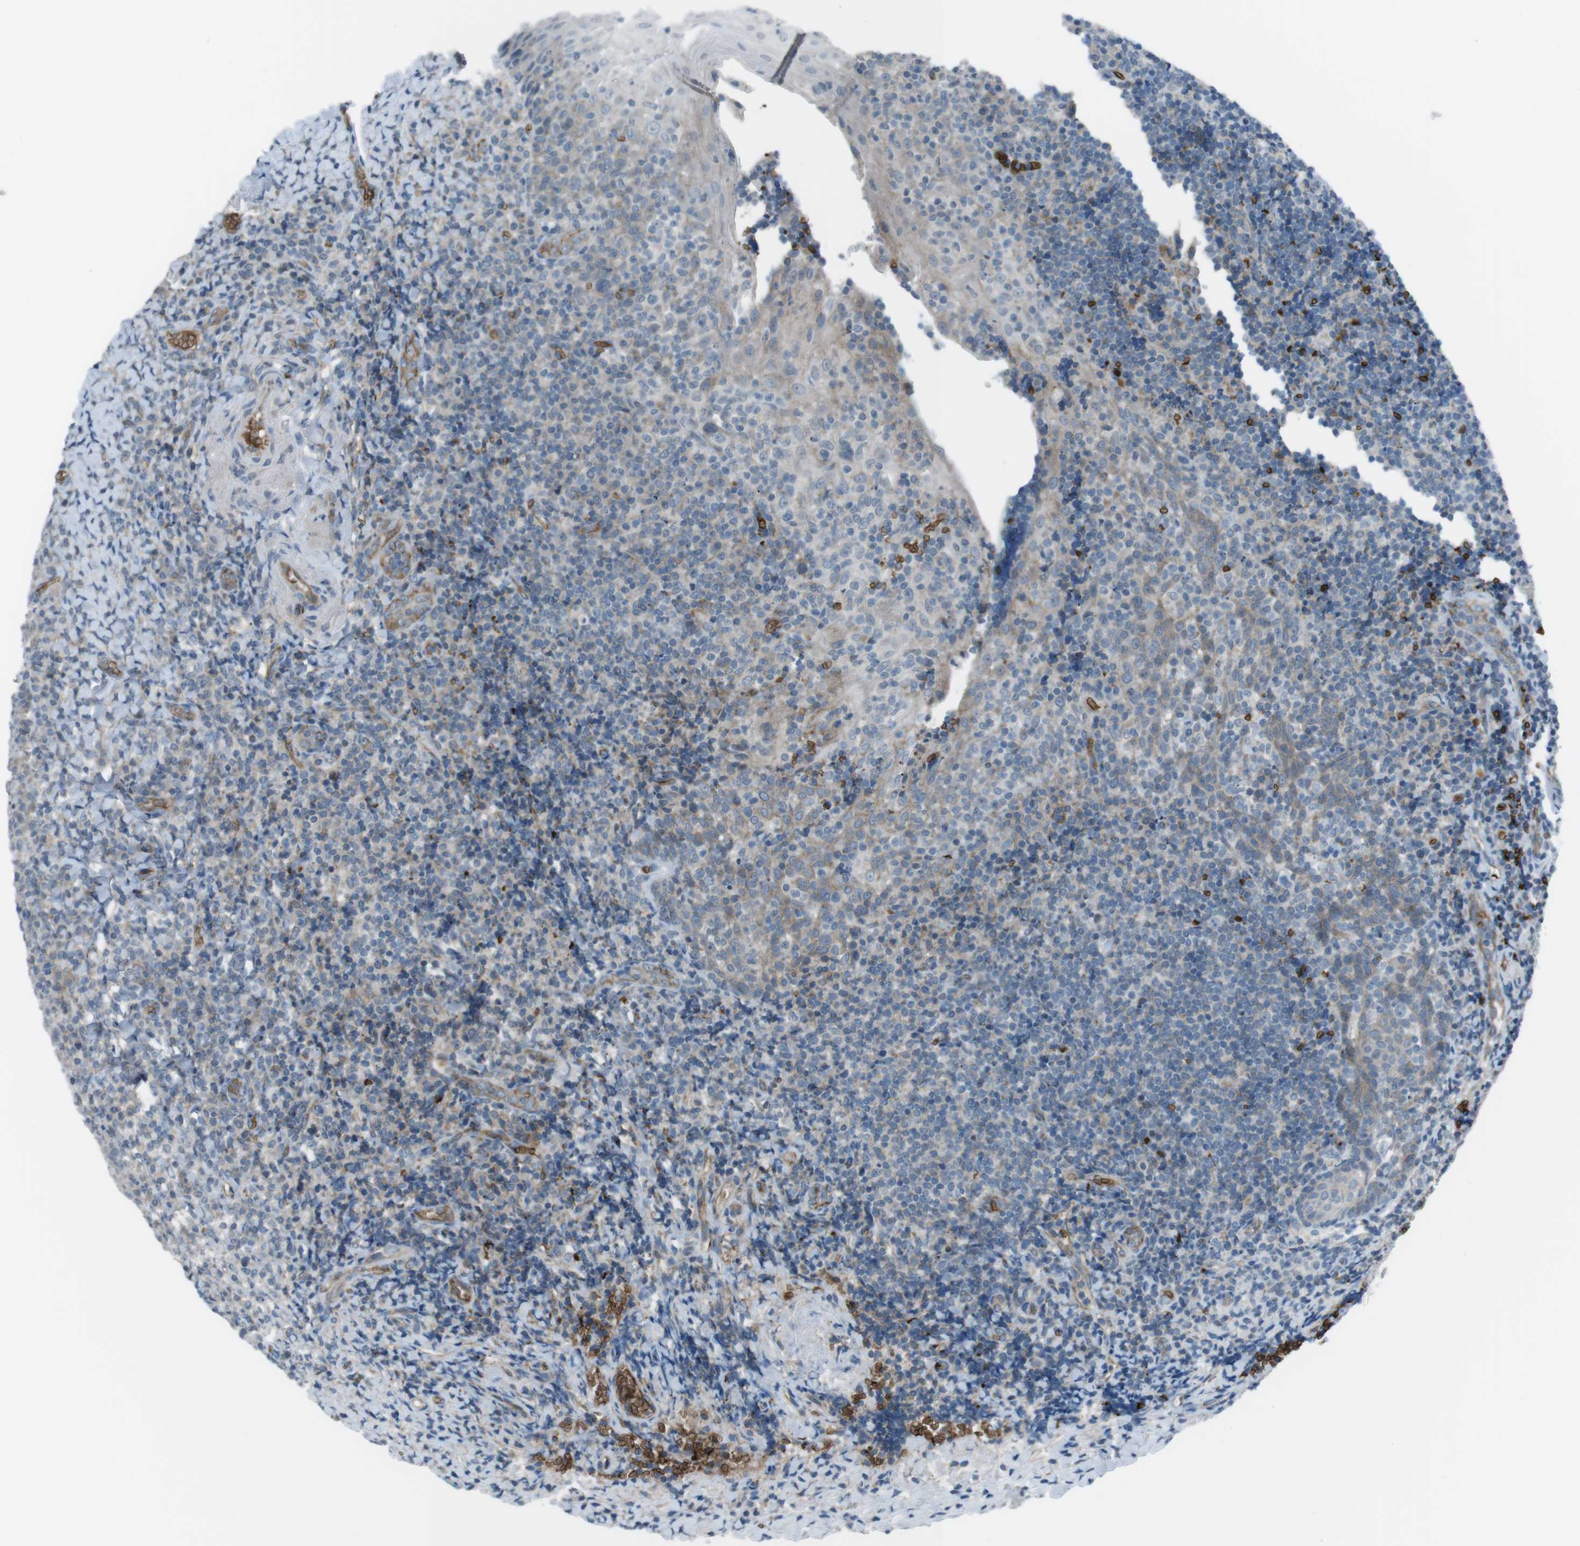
{"staining": {"intensity": "weak", "quantity": "<25%", "location": "cytoplasmic/membranous"}, "tissue": "tonsil", "cell_type": "Germinal center cells", "image_type": "normal", "snomed": [{"axis": "morphology", "description": "Normal tissue, NOS"}, {"axis": "topography", "description": "Tonsil"}], "caption": "The image demonstrates no significant staining in germinal center cells of tonsil.", "gene": "SPTA1", "patient": {"sex": "male", "age": 37}}